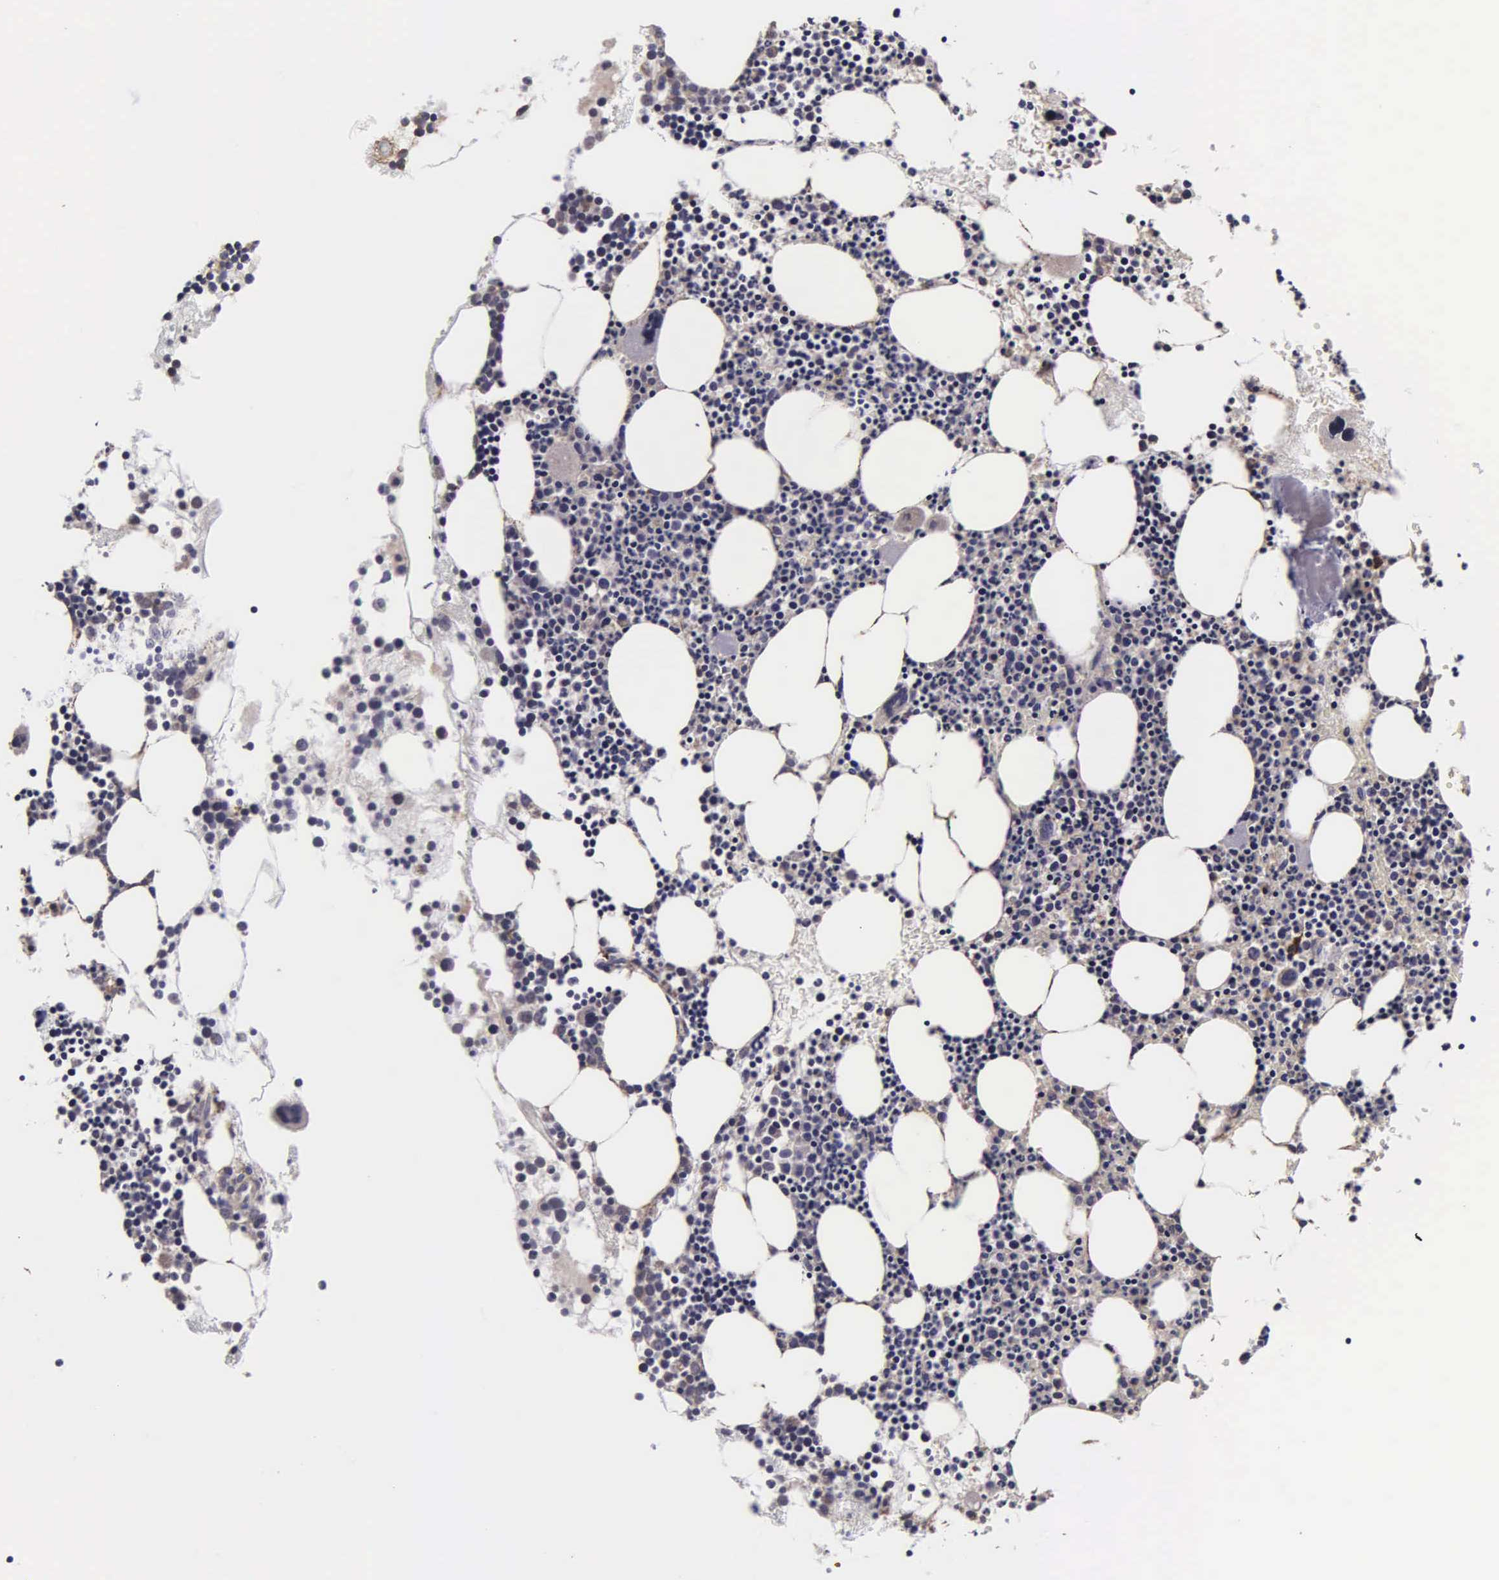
{"staining": {"intensity": "weak", "quantity": "25%-75%", "location": "cytoplasmic/membranous"}, "tissue": "bone marrow", "cell_type": "Hematopoietic cells", "image_type": "normal", "snomed": [{"axis": "morphology", "description": "Normal tissue, NOS"}, {"axis": "topography", "description": "Bone marrow"}], "caption": "This is a micrograph of IHC staining of unremarkable bone marrow, which shows weak expression in the cytoplasmic/membranous of hematopoietic cells.", "gene": "PSMA3", "patient": {"sex": "male", "age": 75}}